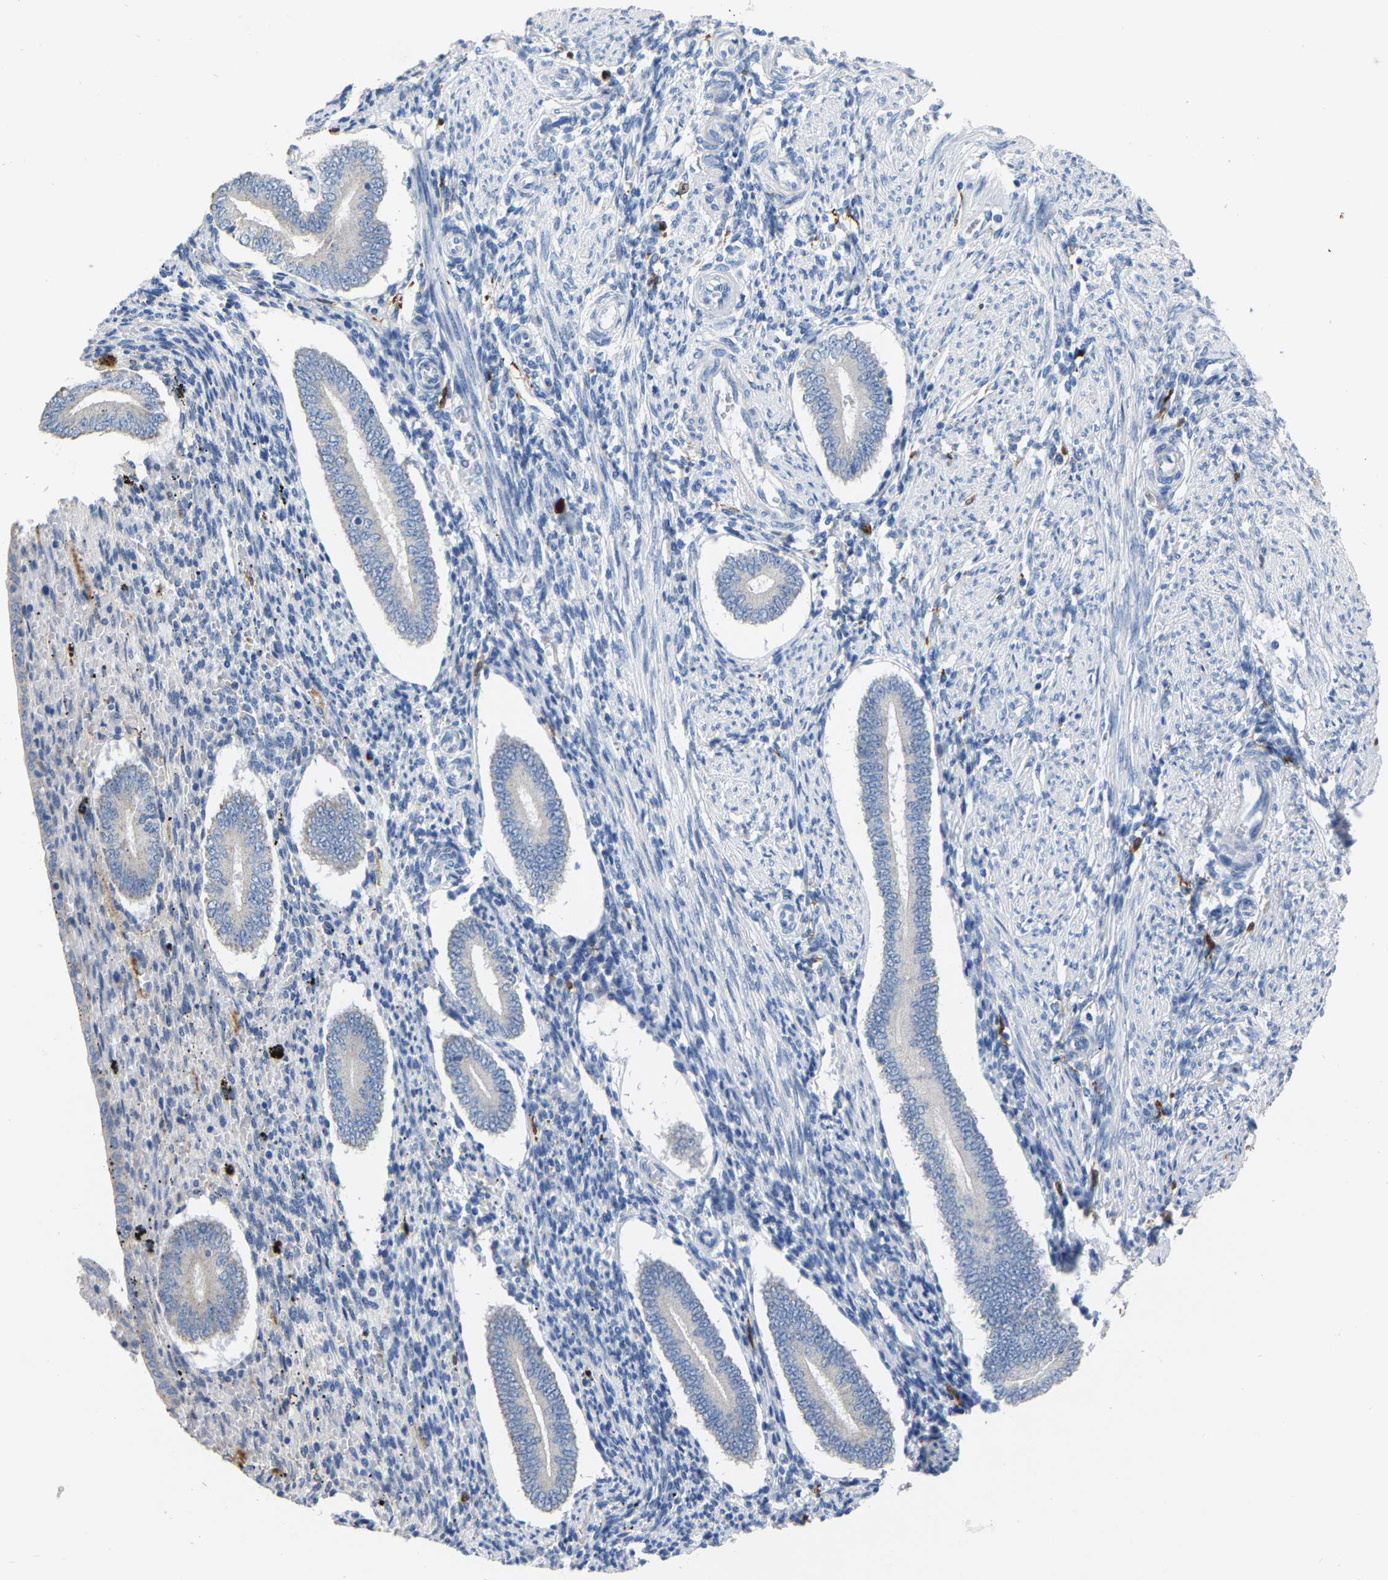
{"staining": {"intensity": "negative", "quantity": "none", "location": "none"}, "tissue": "endometrium", "cell_type": "Cells in endometrial stroma", "image_type": "normal", "snomed": [{"axis": "morphology", "description": "Normal tissue, NOS"}, {"axis": "topography", "description": "Endometrium"}], "caption": "High magnification brightfield microscopy of benign endometrium stained with DAB (3,3'-diaminobenzidine) (brown) and counterstained with hematoxylin (blue): cells in endometrial stroma show no significant positivity. Brightfield microscopy of immunohistochemistry (IHC) stained with DAB (3,3'-diaminobenzidine) (brown) and hematoxylin (blue), captured at high magnification.", "gene": "ULBP2", "patient": {"sex": "female", "age": 42}}